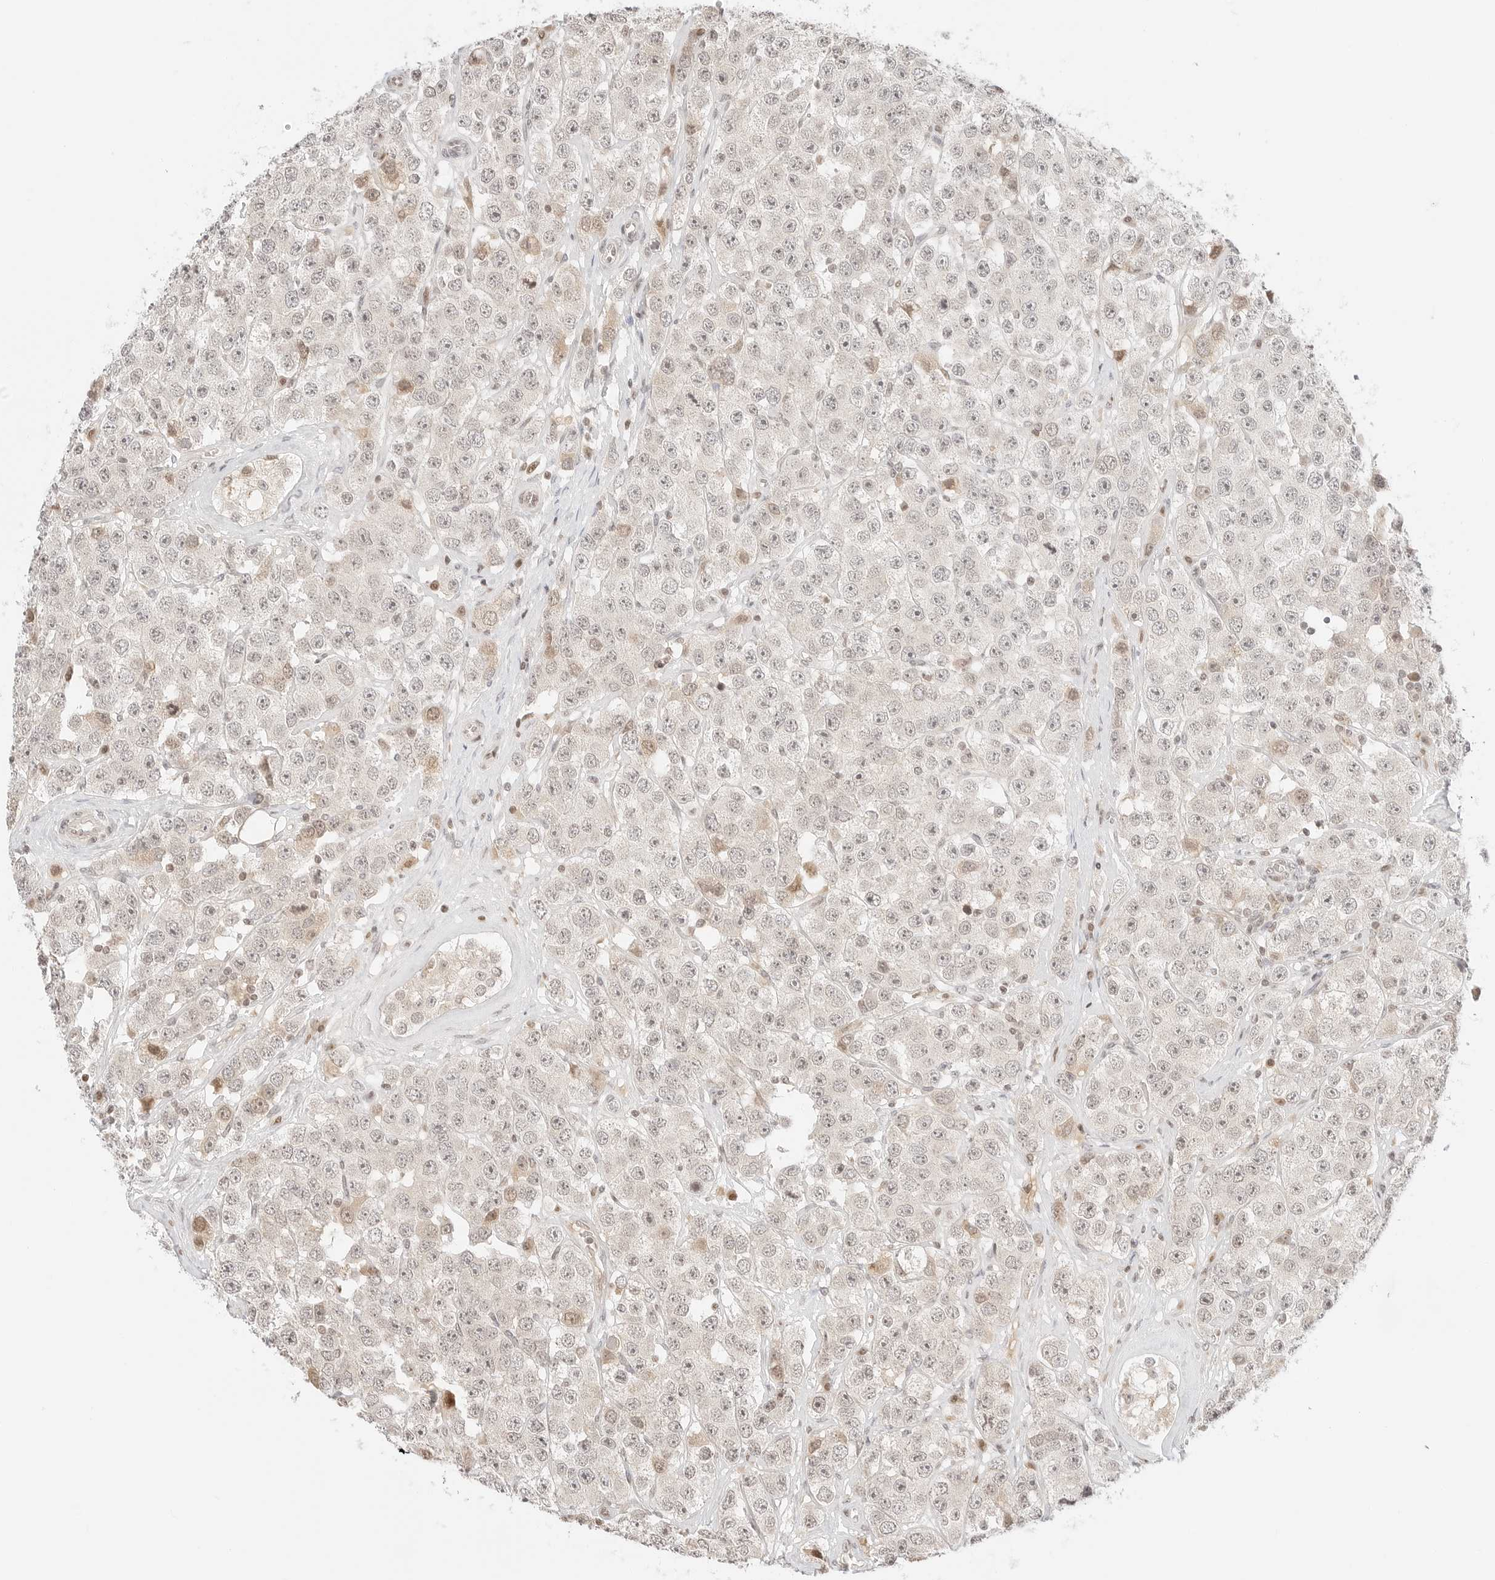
{"staining": {"intensity": "negative", "quantity": "none", "location": "none"}, "tissue": "testis cancer", "cell_type": "Tumor cells", "image_type": "cancer", "snomed": [{"axis": "morphology", "description": "Seminoma, NOS"}, {"axis": "topography", "description": "Testis"}], "caption": "The immunohistochemistry micrograph has no significant expression in tumor cells of testis seminoma tissue.", "gene": "RPS6KL1", "patient": {"sex": "male", "age": 28}}